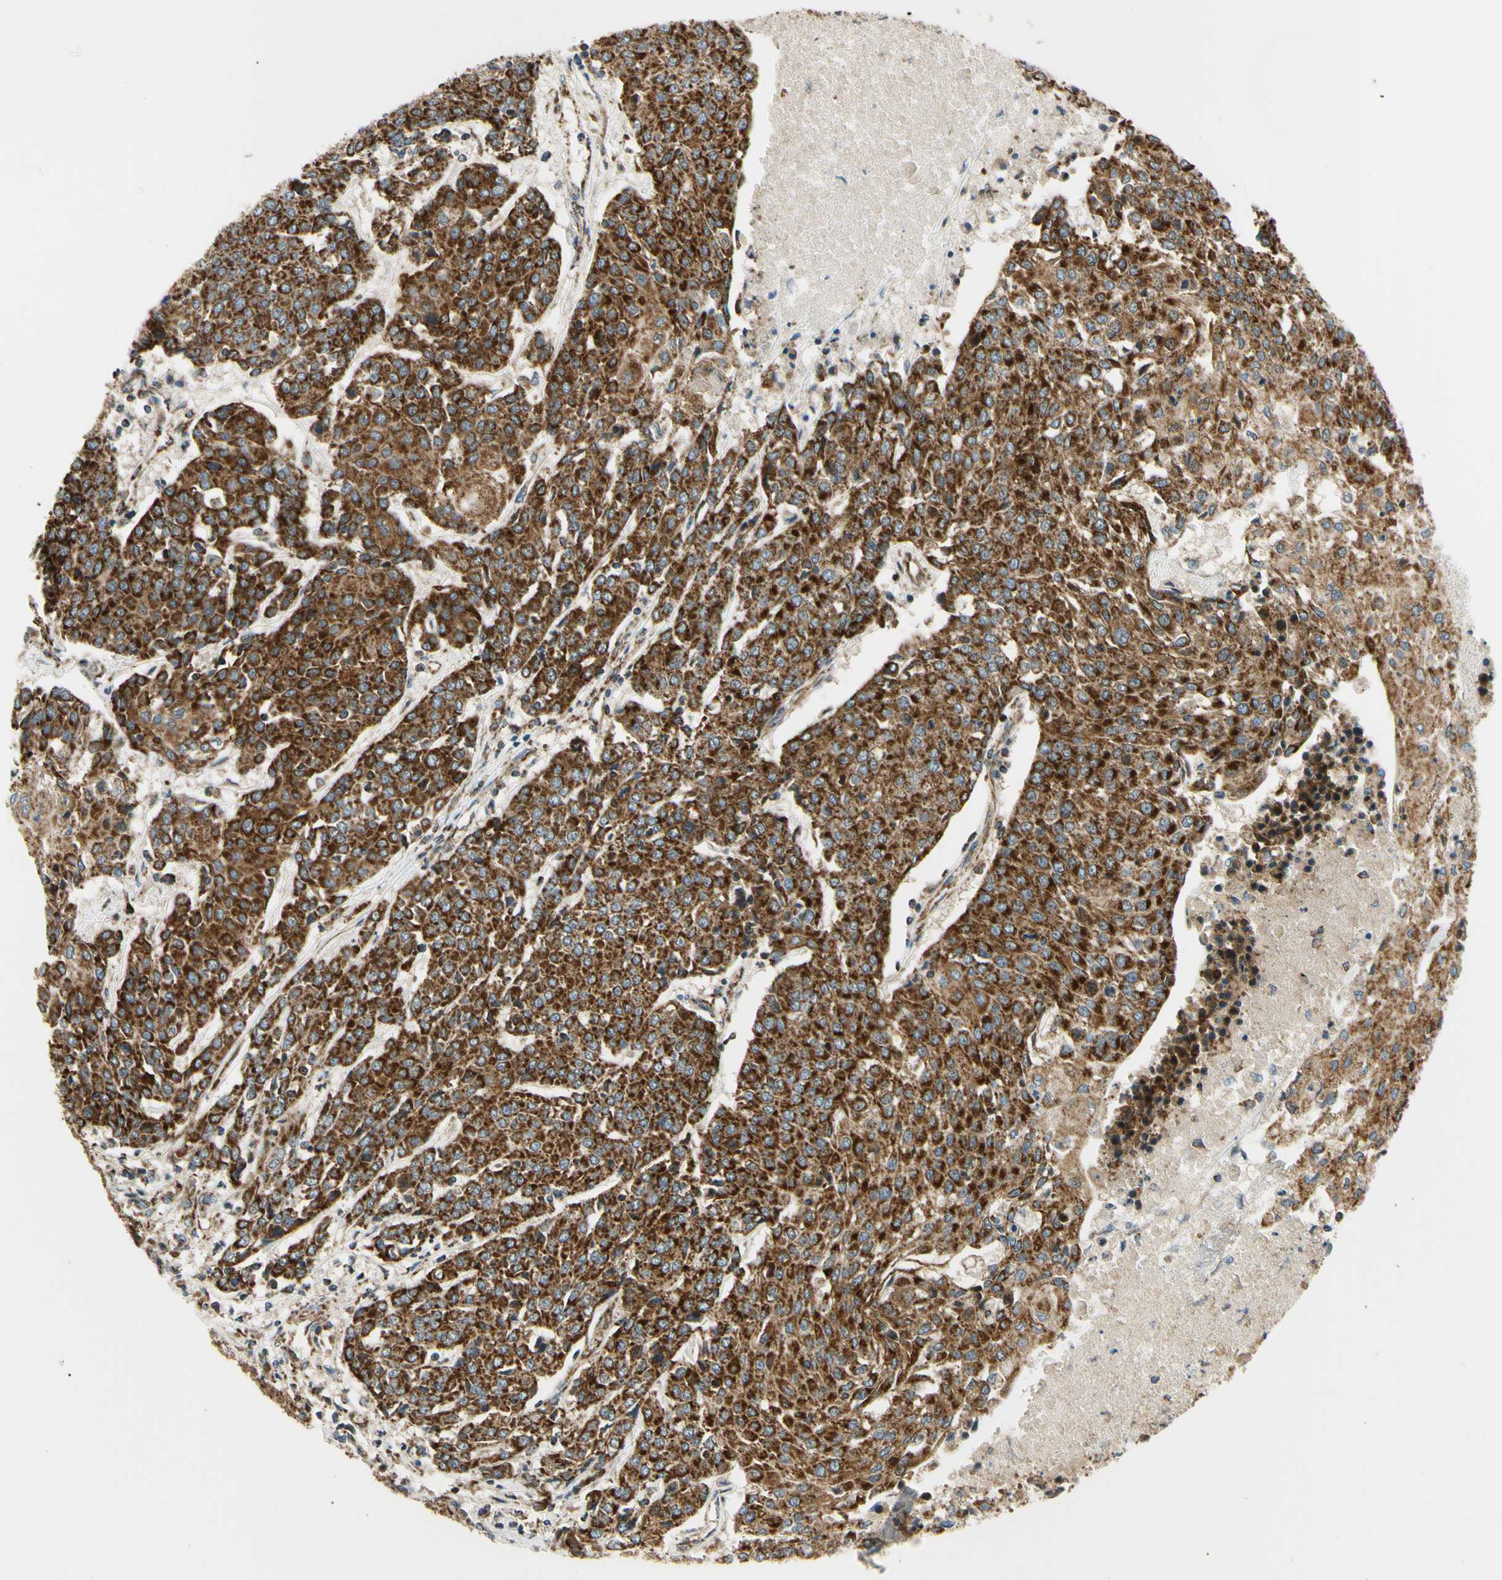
{"staining": {"intensity": "strong", "quantity": ">75%", "location": "cytoplasmic/membranous"}, "tissue": "urothelial cancer", "cell_type": "Tumor cells", "image_type": "cancer", "snomed": [{"axis": "morphology", "description": "Urothelial carcinoma, High grade"}, {"axis": "topography", "description": "Urinary bladder"}], "caption": "IHC photomicrograph of urothelial carcinoma (high-grade) stained for a protein (brown), which reveals high levels of strong cytoplasmic/membranous positivity in approximately >75% of tumor cells.", "gene": "MAVS", "patient": {"sex": "female", "age": 85}}